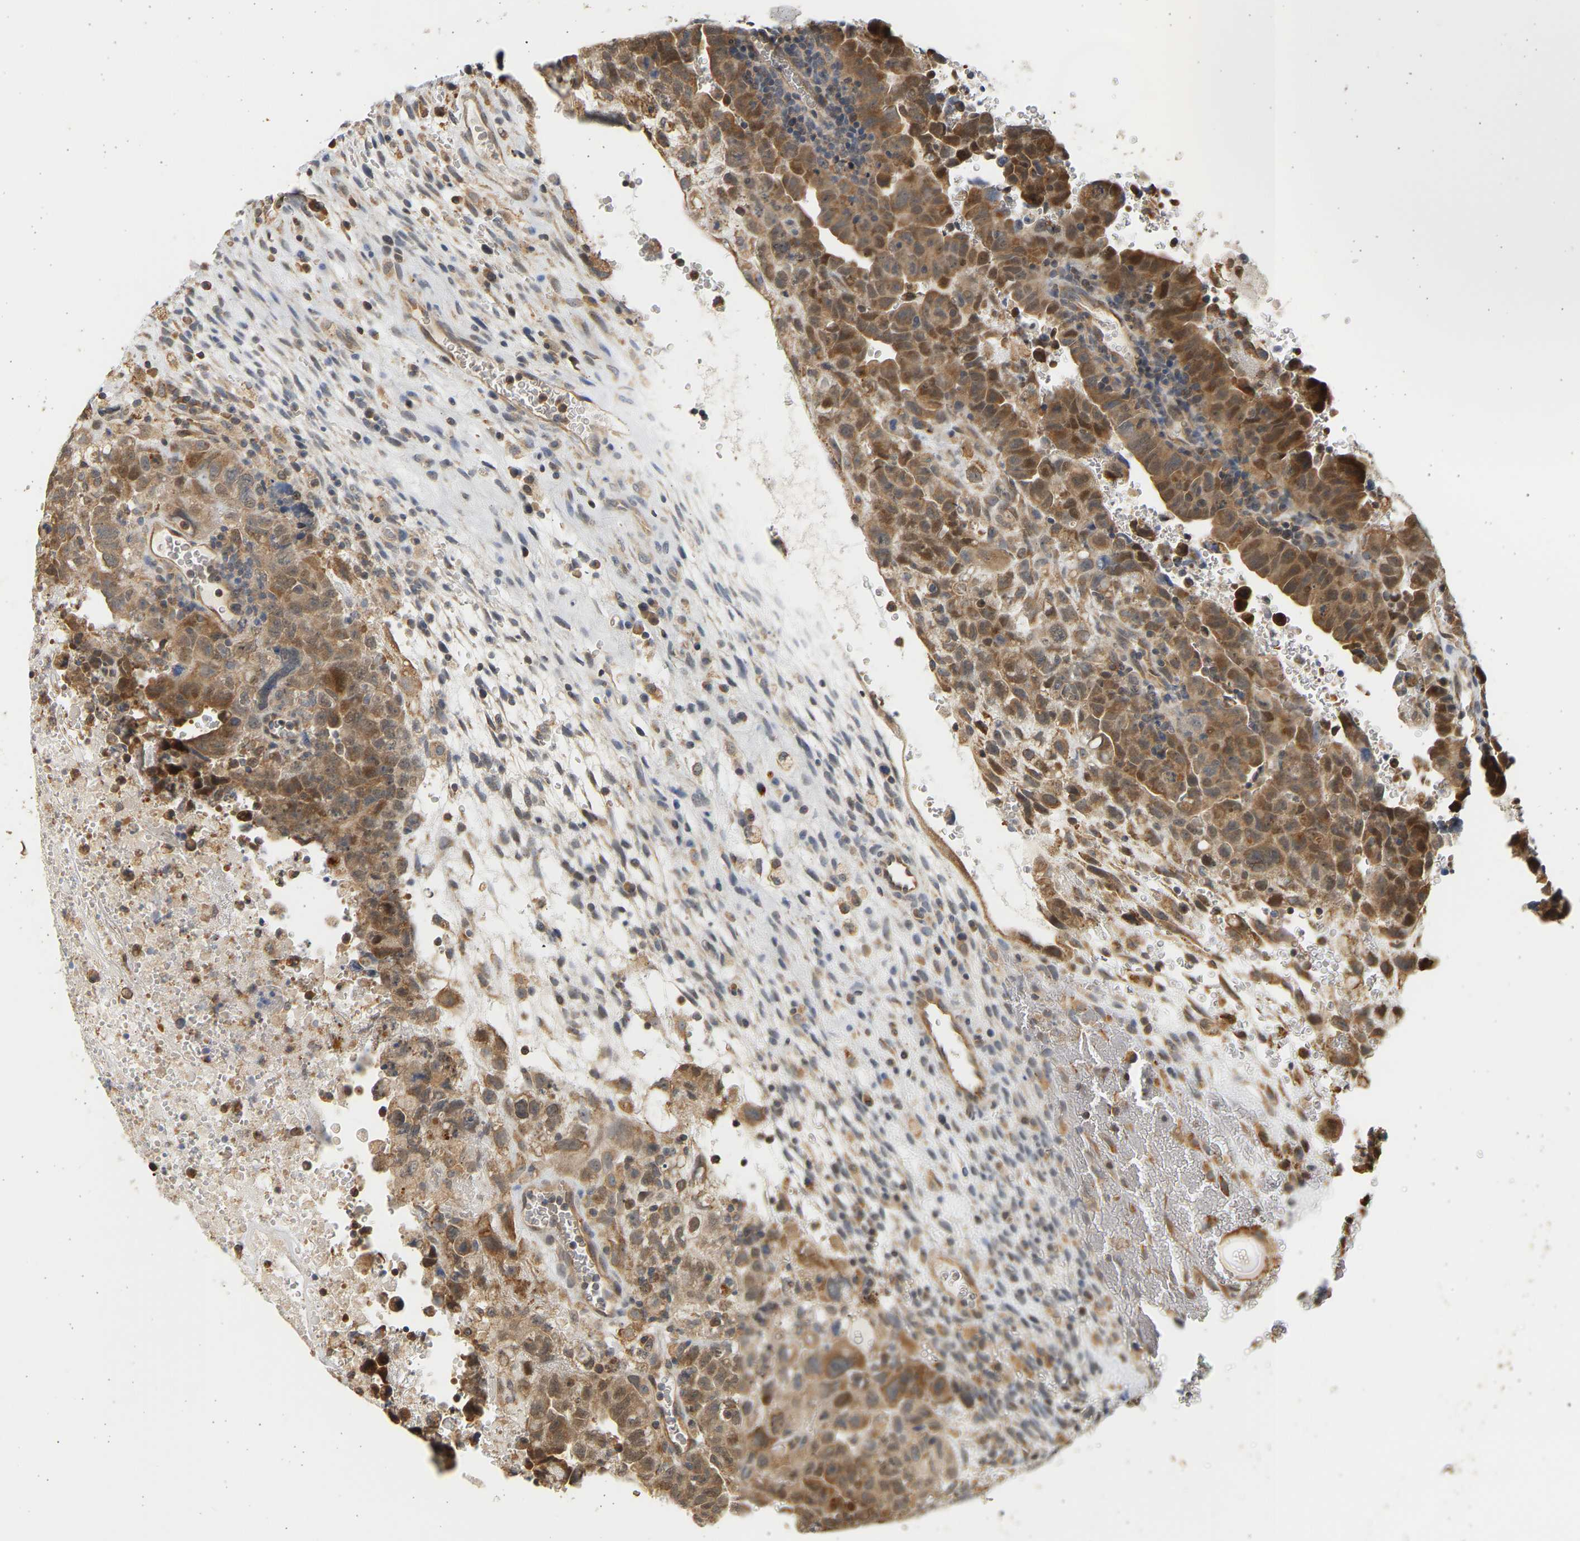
{"staining": {"intensity": "moderate", "quantity": ">75%", "location": "cytoplasmic/membranous"}, "tissue": "testis cancer", "cell_type": "Tumor cells", "image_type": "cancer", "snomed": [{"axis": "morphology", "description": "Carcinoma, Embryonal, NOS"}, {"axis": "topography", "description": "Testis"}], "caption": "Tumor cells demonstrate medium levels of moderate cytoplasmic/membranous expression in about >75% of cells in embryonal carcinoma (testis). (IHC, brightfield microscopy, high magnification).", "gene": "B4GALT6", "patient": {"sex": "male", "age": 28}}